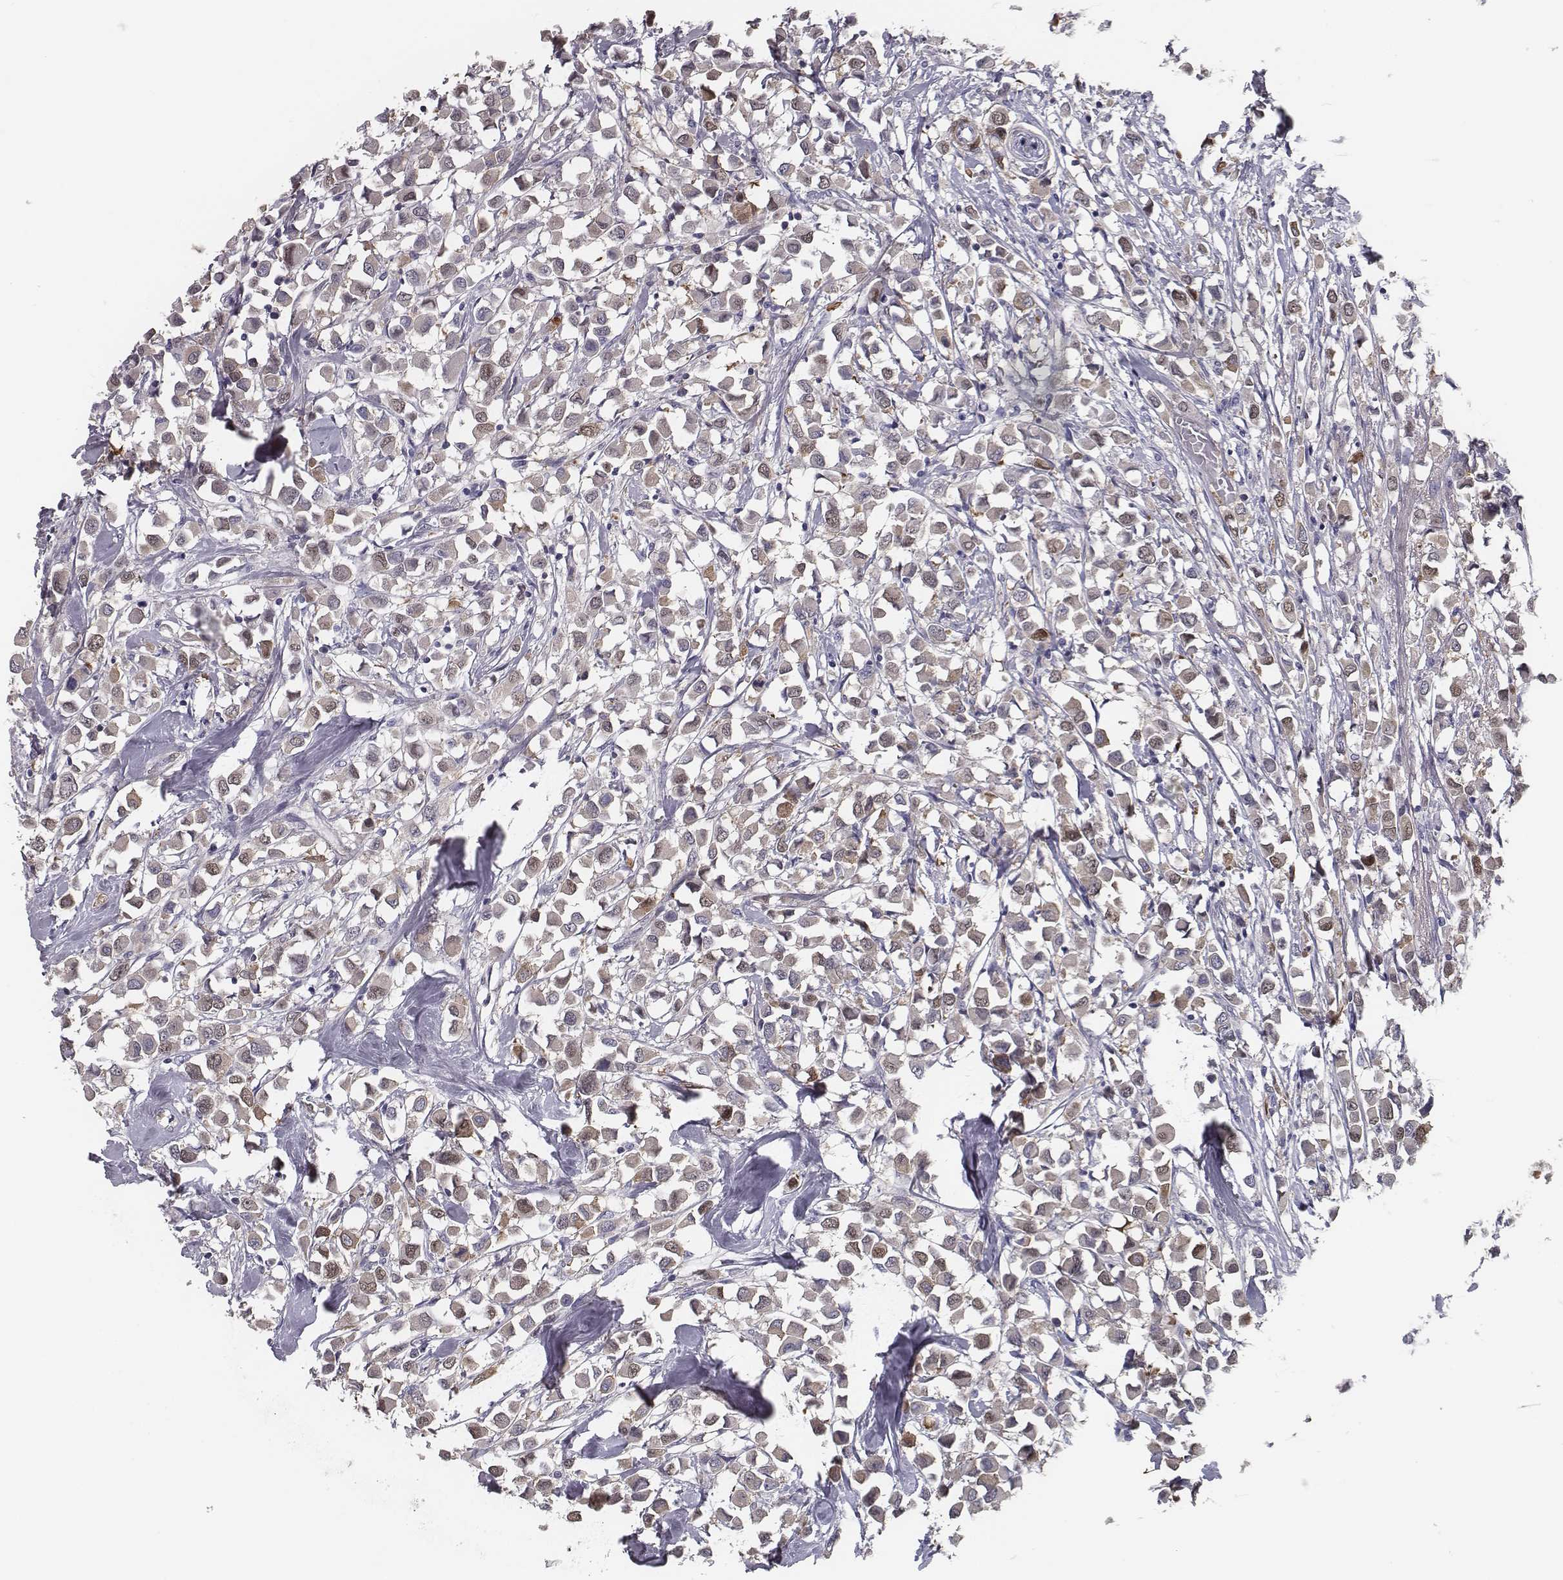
{"staining": {"intensity": "negative", "quantity": "none", "location": "none"}, "tissue": "breast cancer", "cell_type": "Tumor cells", "image_type": "cancer", "snomed": [{"axis": "morphology", "description": "Duct carcinoma"}, {"axis": "topography", "description": "Breast"}], "caption": "Immunohistochemistry (IHC) photomicrograph of infiltrating ductal carcinoma (breast) stained for a protein (brown), which displays no expression in tumor cells.", "gene": "ISYNA1", "patient": {"sex": "female", "age": 61}}